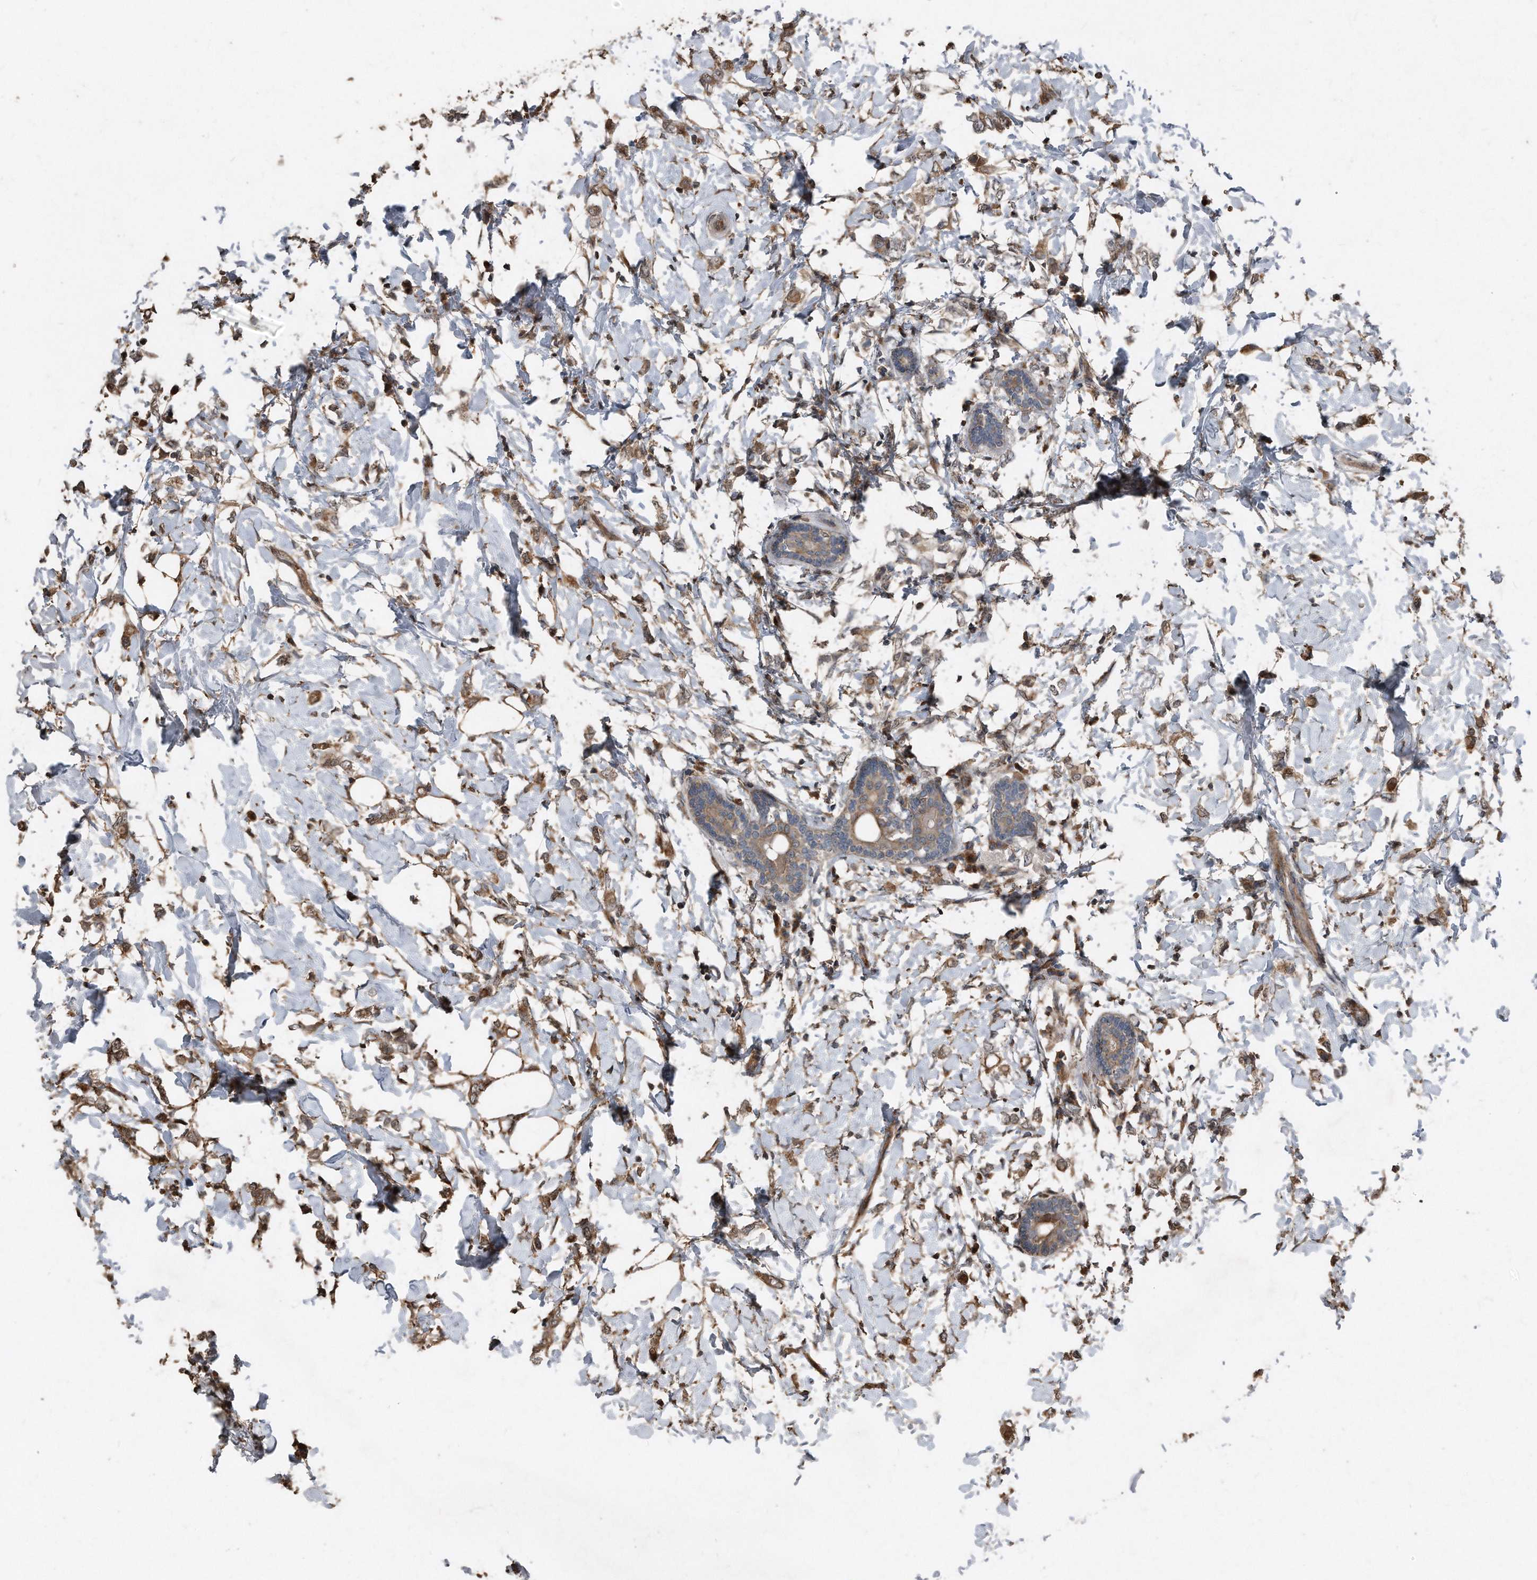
{"staining": {"intensity": "moderate", "quantity": ">75%", "location": "cytoplasmic/membranous"}, "tissue": "breast cancer", "cell_type": "Tumor cells", "image_type": "cancer", "snomed": [{"axis": "morphology", "description": "Normal tissue, NOS"}, {"axis": "morphology", "description": "Lobular carcinoma"}, {"axis": "topography", "description": "Breast"}], "caption": "Immunohistochemical staining of human breast cancer (lobular carcinoma) reveals moderate cytoplasmic/membranous protein staining in about >75% of tumor cells.", "gene": "ANKRD10", "patient": {"sex": "female", "age": 47}}